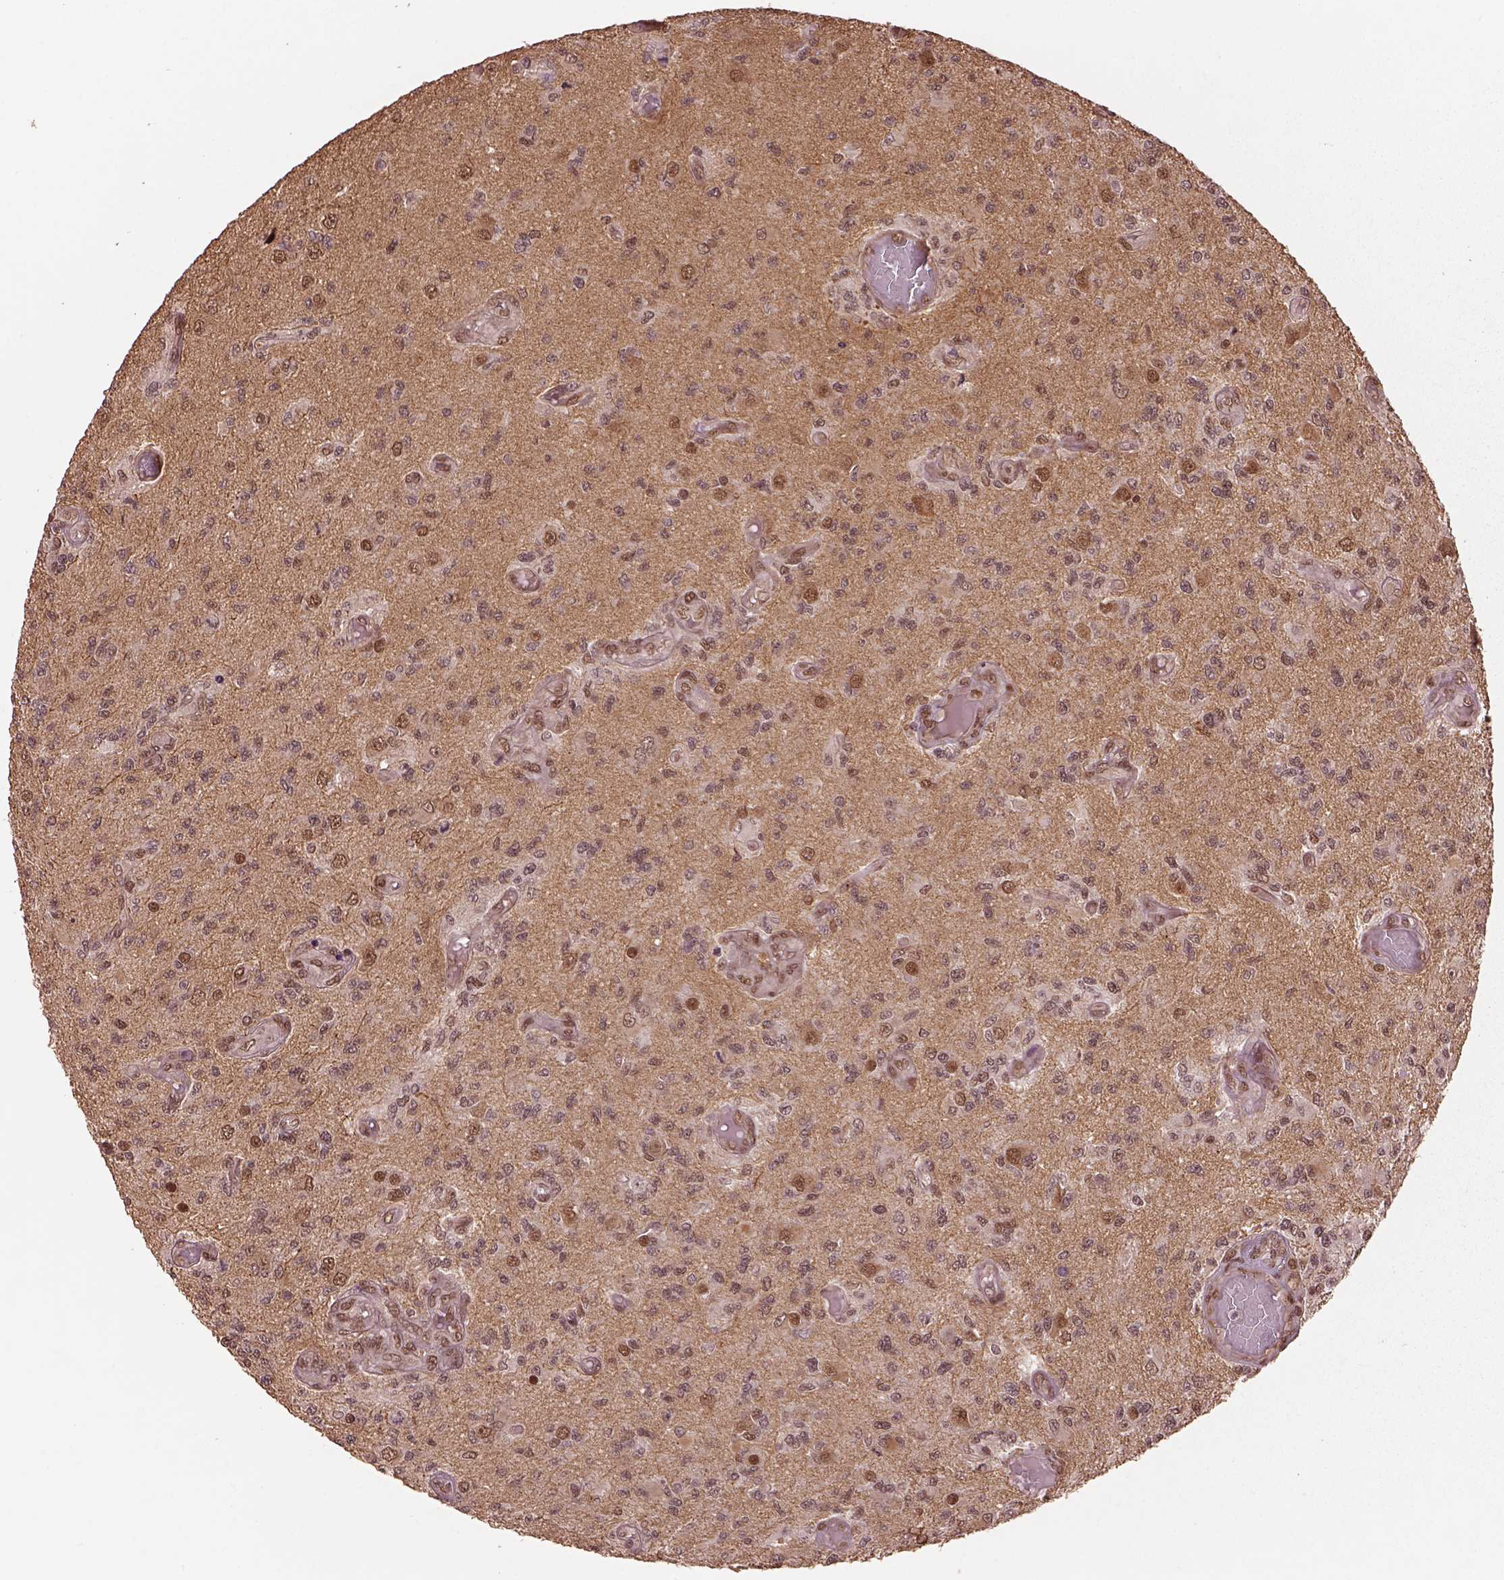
{"staining": {"intensity": "moderate", "quantity": "25%-75%", "location": "nuclear"}, "tissue": "glioma", "cell_type": "Tumor cells", "image_type": "cancer", "snomed": [{"axis": "morphology", "description": "Glioma, malignant, High grade"}, {"axis": "topography", "description": "Brain"}], "caption": "A high-resolution image shows IHC staining of glioma, which demonstrates moderate nuclear expression in approximately 25%-75% of tumor cells.", "gene": "BRD9", "patient": {"sex": "female", "age": 63}}